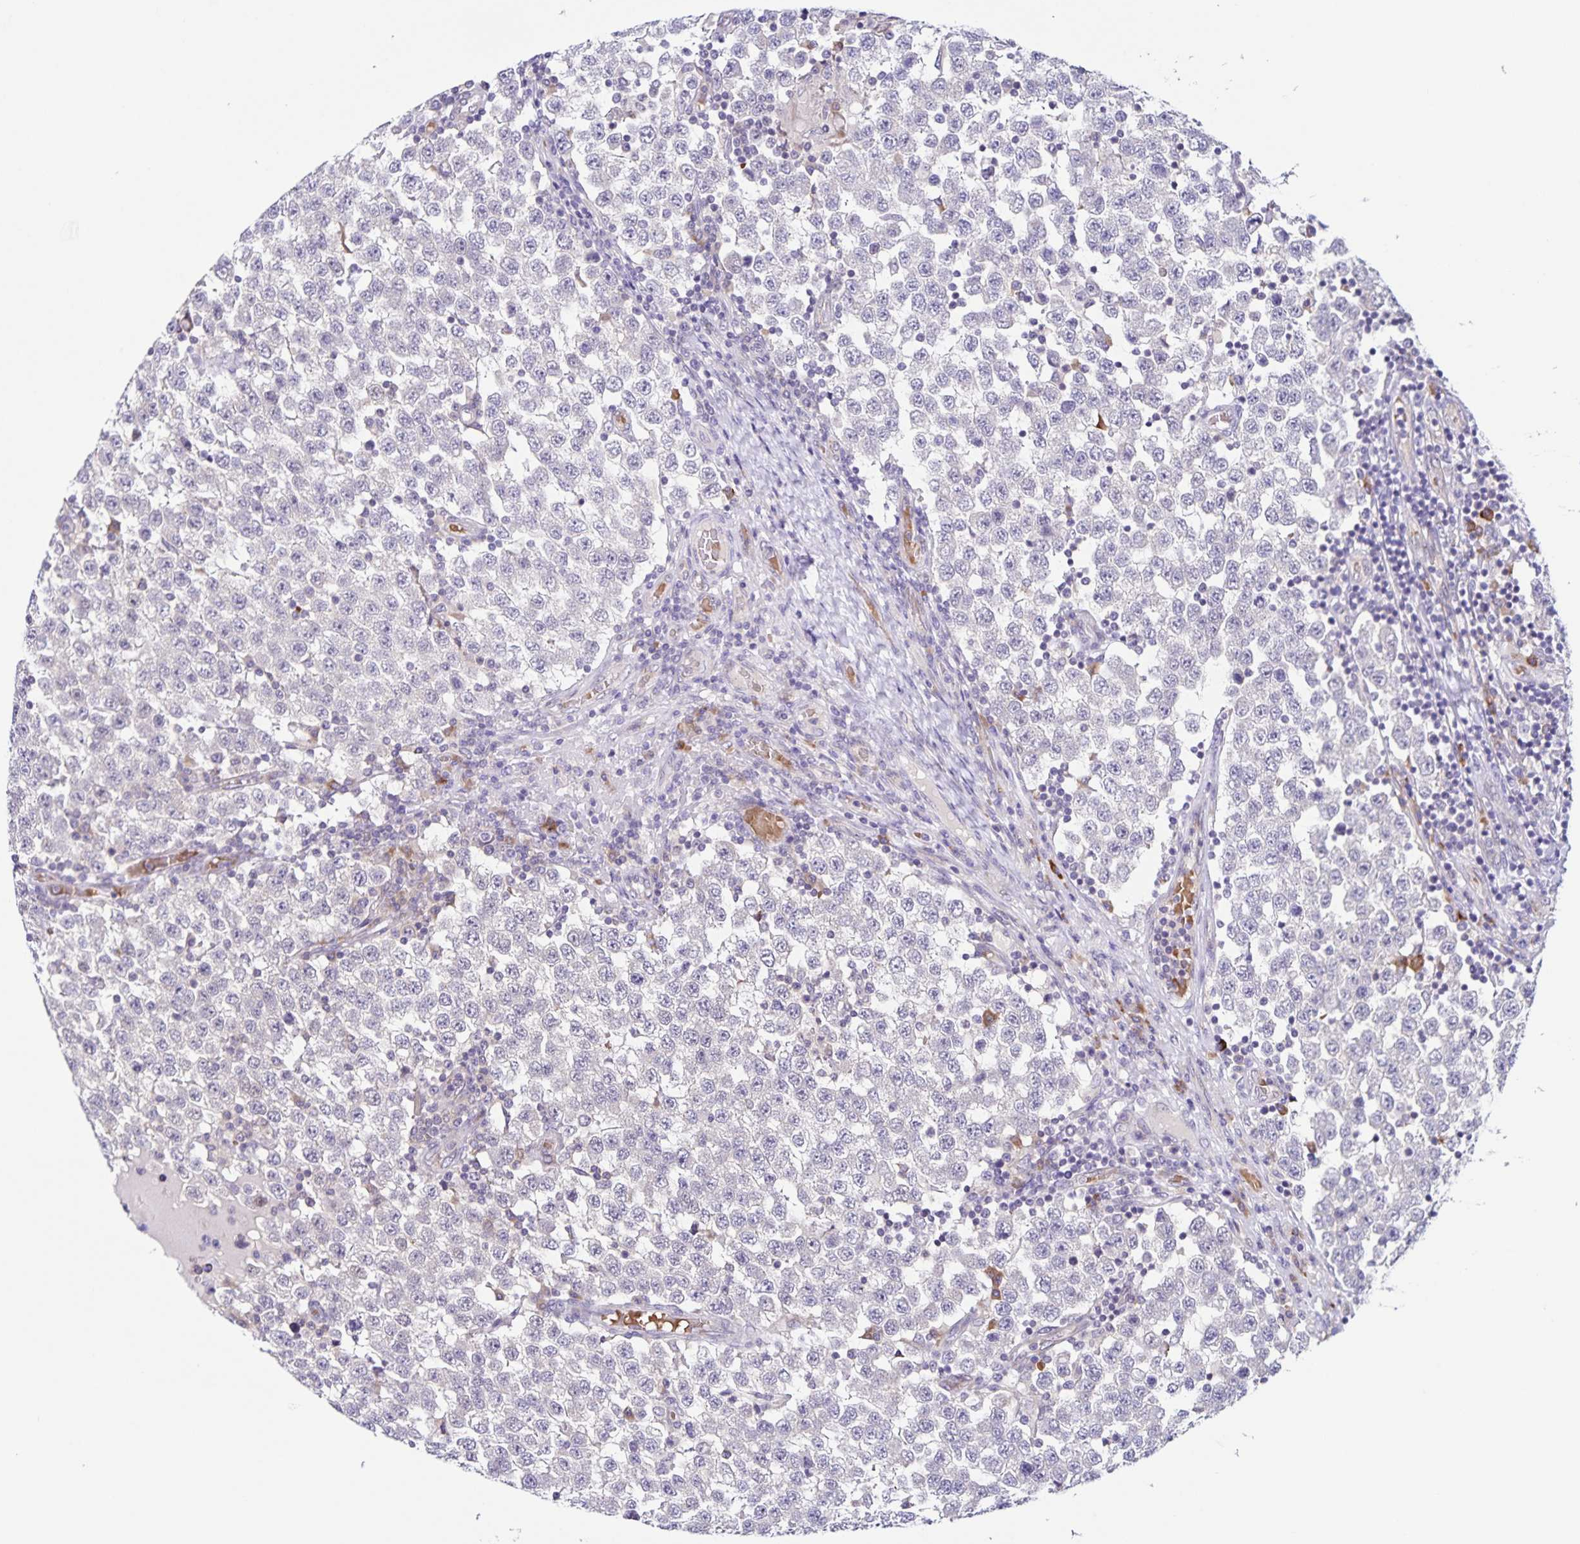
{"staining": {"intensity": "negative", "quantity": "none", "location": "none"}, "tissue": "testis cancer", "cell_type": "Tumor cells", "image_type": "cancer", "snomed": [{"axis": "morphology", "description": "Seminoma, NOS"}, {"axis": "topography", "description": "Testis"}], "caption": "An IHC micrograph of testis seminoma is shown. There is no staining in tumor cells of testis seminoma. (Brightfield microscopy of DAB (3,3'-diaminobenzidine) IHC at high magnification).", "gene": "STPG4", "patient": {"sex": "male", "age": 34}}